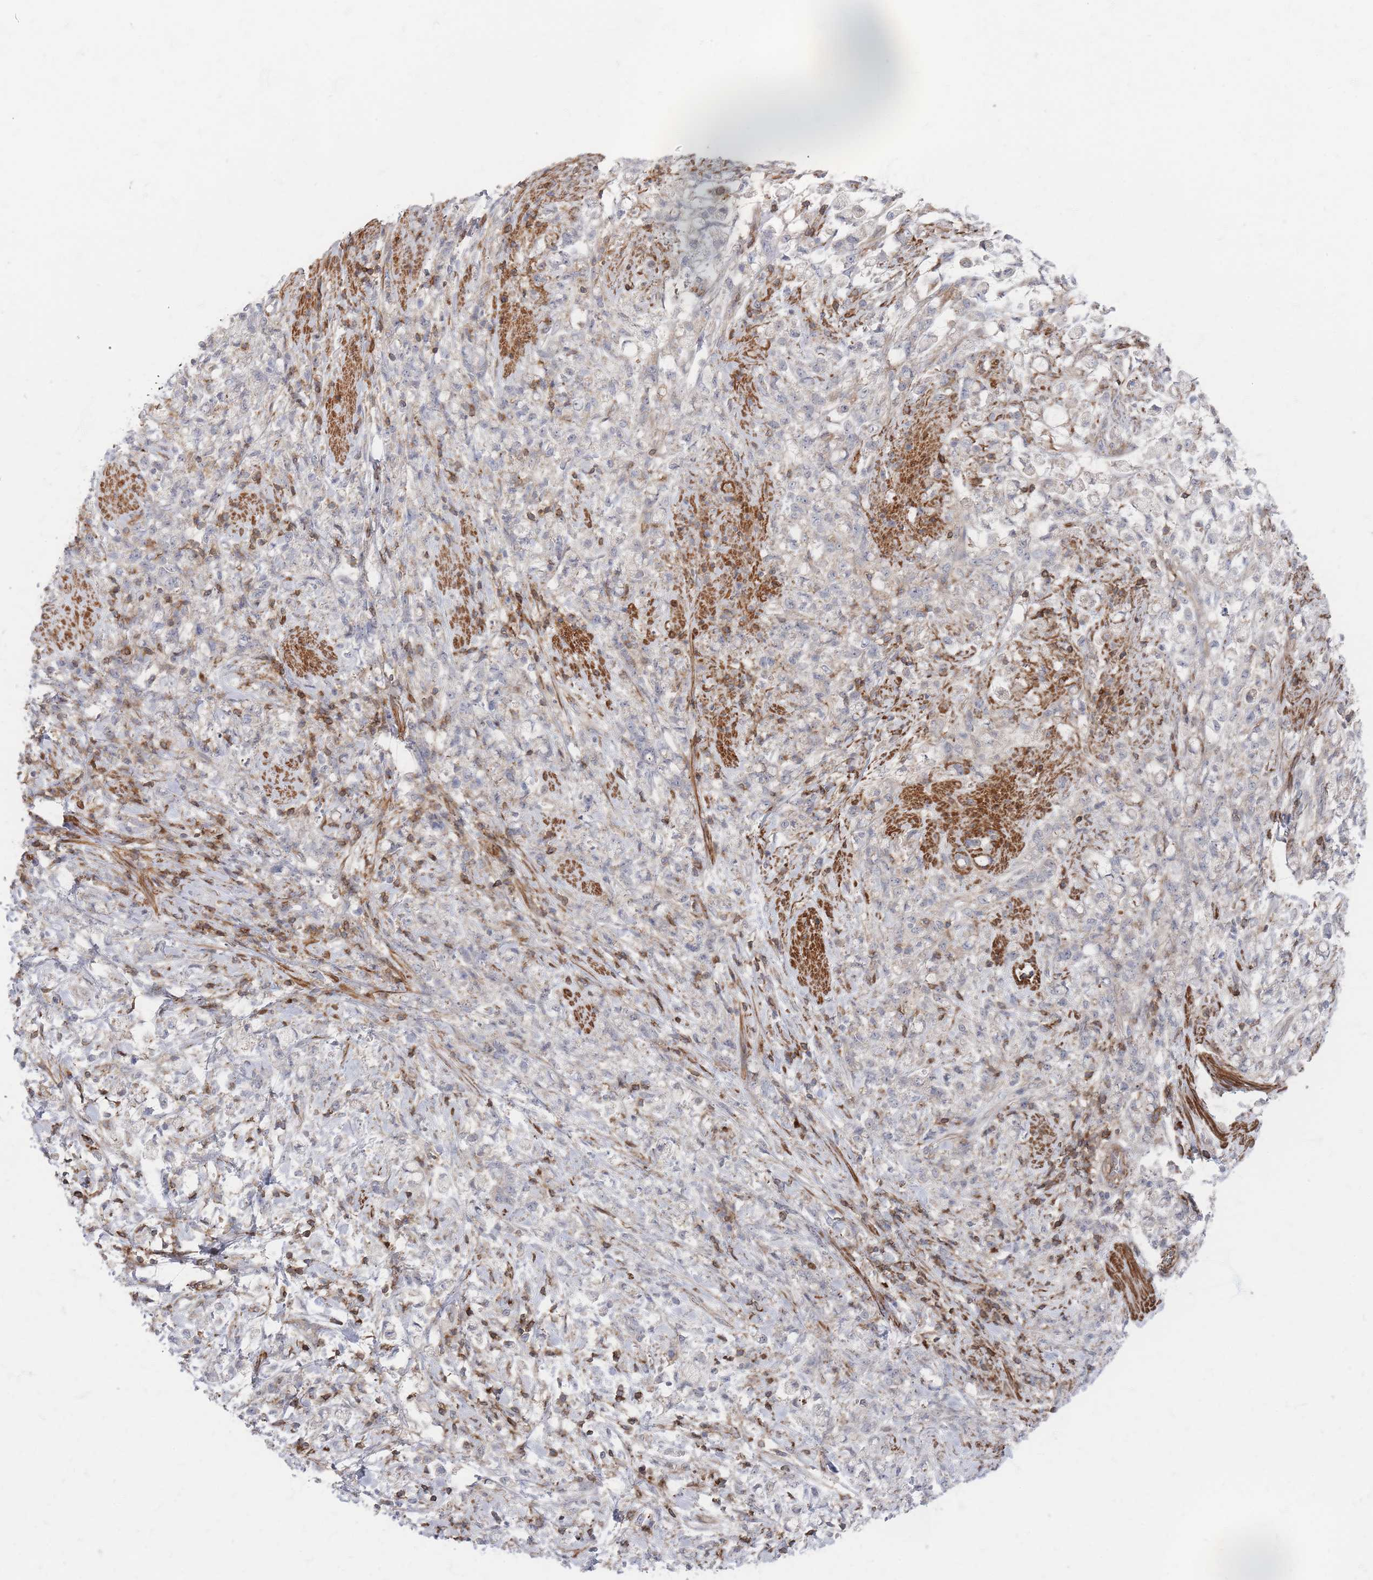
{"staining": {"intensity": "negative", "quantity": "none", "location": "none"}, "tissue": "stomach cancer", "cell_type": "Tumor cells", "image_type": "cancer", "snomed": [{"axis": "morphology", "description": "Adenocarcinoma, NOS"}, {"axis": "topography", "description": "Stomach"}], "caption": "Tumor cells are negative for brown protein staining in adenocarcinoma (stomach).", "gene": "ZNF852", "patient": {"sex": "female", "age": 60}}